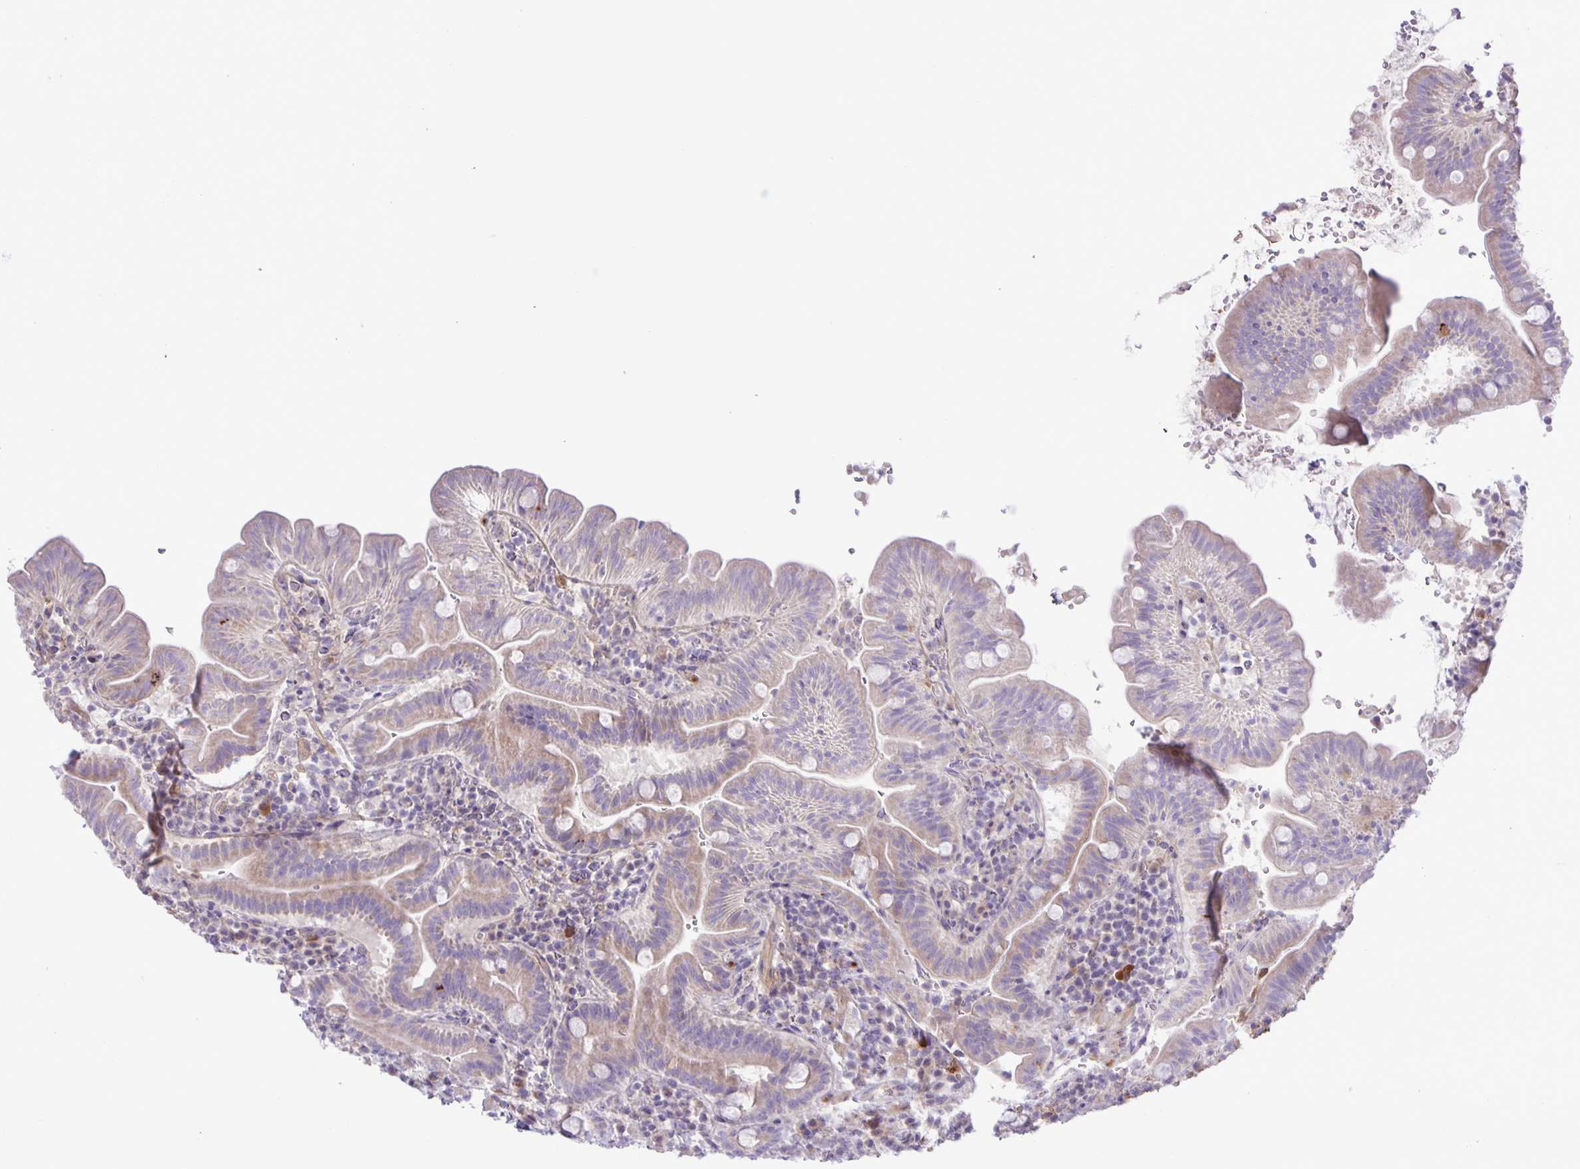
{"staining": {"intensity": "weak", "quantity": "<25%", "location": "cytoplasmic/membranous"}, "tissue": "small intestine", "cell_type": "Glandular cells", "image_type": "normal", "snomed": [{"axis": "morphology", "description": "Normal tissue, NOS"}, {"axis": "topography", "description": "Small intestine"}], "caption": "Micrograph shows no significant protein expression in glandular cells of unremarkable small intestine. (Brightfield microscopy of DAB IHC at high magnification).", "gene": "ADCK1", "patient": {"sex": "male", "age": 26}}